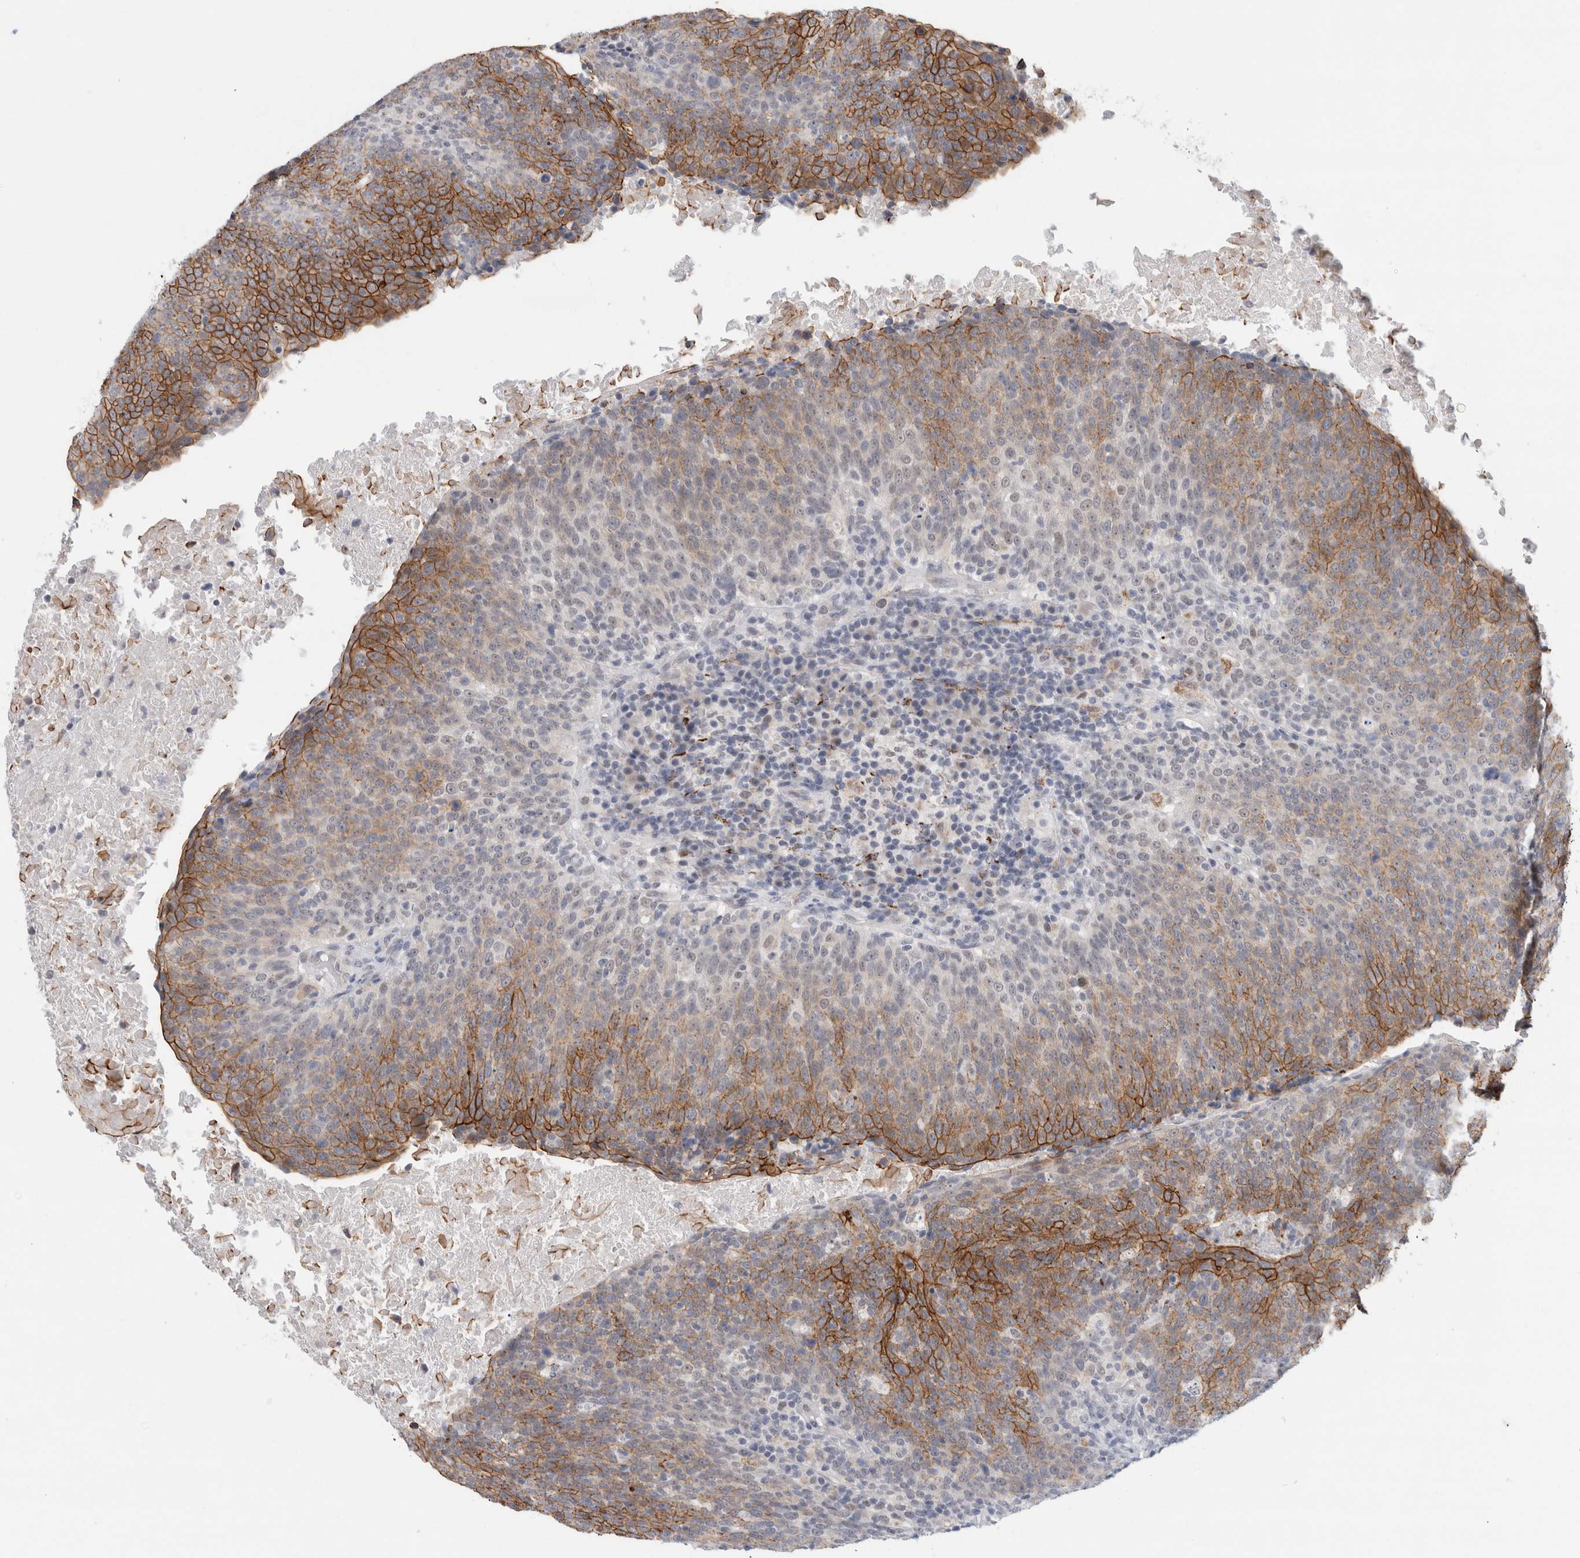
{"staining": {"intensity": "strong", "quantity": "<25%", "location": "cytoplasmic/membranous"}, "tissue": "head and neck cancer", "cell_type": "Tumor cells", "image_type": "cancer", "snomed": [{"axis": "morphology", "description": "Squamous cell carcinoma, NOS"}, {"axis": "morphology", "description": "Squamous cell carcinoma, metastatic, NOS"}, {"axis": "topography", "description": "Lymph node"}, {"axis": "topography", "description": "Head-Neck"}], "caption": "Brown immunohistochemical staining in human squamous cell carcinoma (head and neck) exhibits strong cytoplasmic/membranous staining in approximately <25% of tumor cells.", "gene": "NIPA1", "patient": {"sex": "male", "age": 62}}